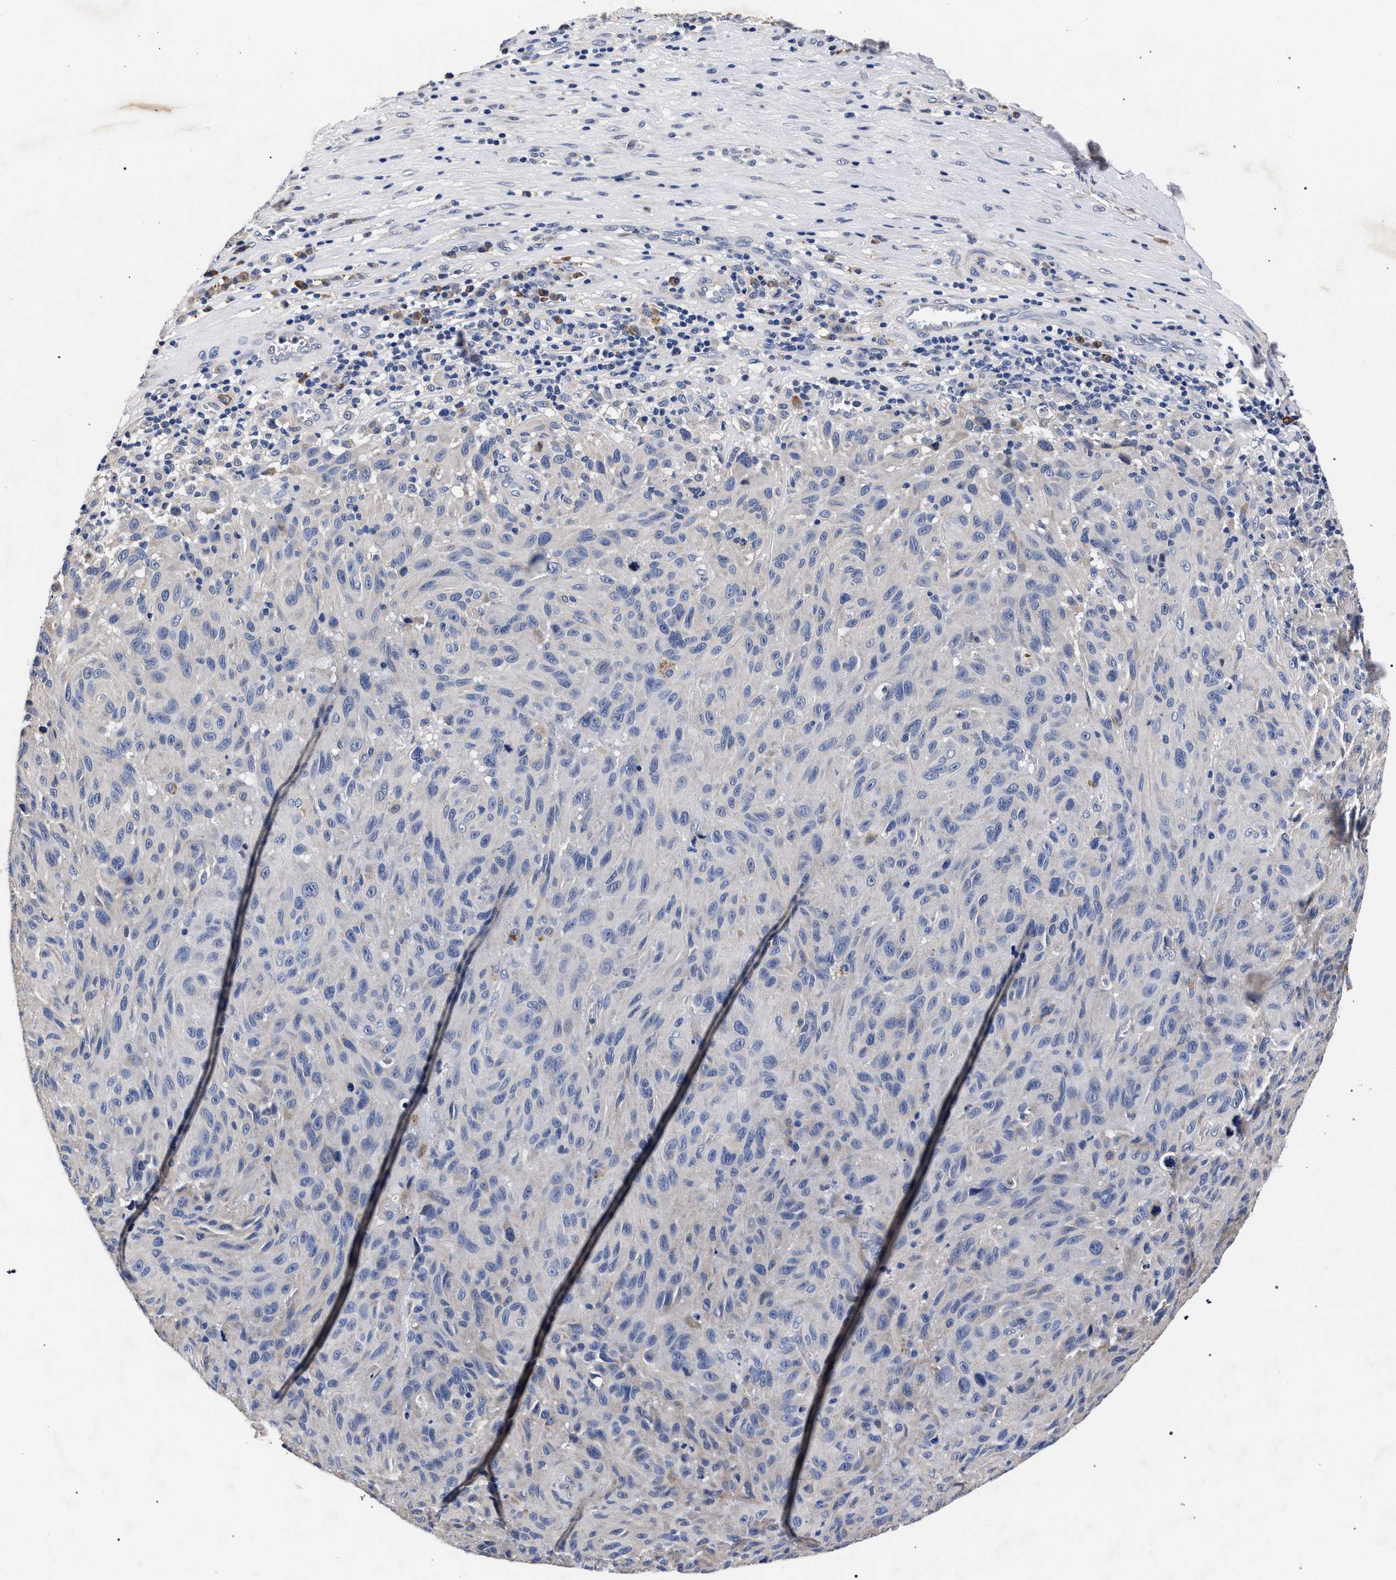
{"staining": {"intensity": "negative", "quantity": "none", "location": "none"}, "tissue": "melanoma", "cell_type": "Tumor cells", "image_type": "cancer", "snomed": [{"axis": "morphology", "description": "Malignant melanoma, NOS"}, {"axis": "topography", "description": "Skin"}], "caption": "This is a photomicrograph of IHC staining of melanoma, which shows no expression in tumor cells. The staining was performed using DAB to visualize the protein expression in brown, while the nuclei were stained in blue with hematoxylin (Magnification: 20x).", "gene": "CFAP95", "patient": {"sex": "male", "age": 66}}